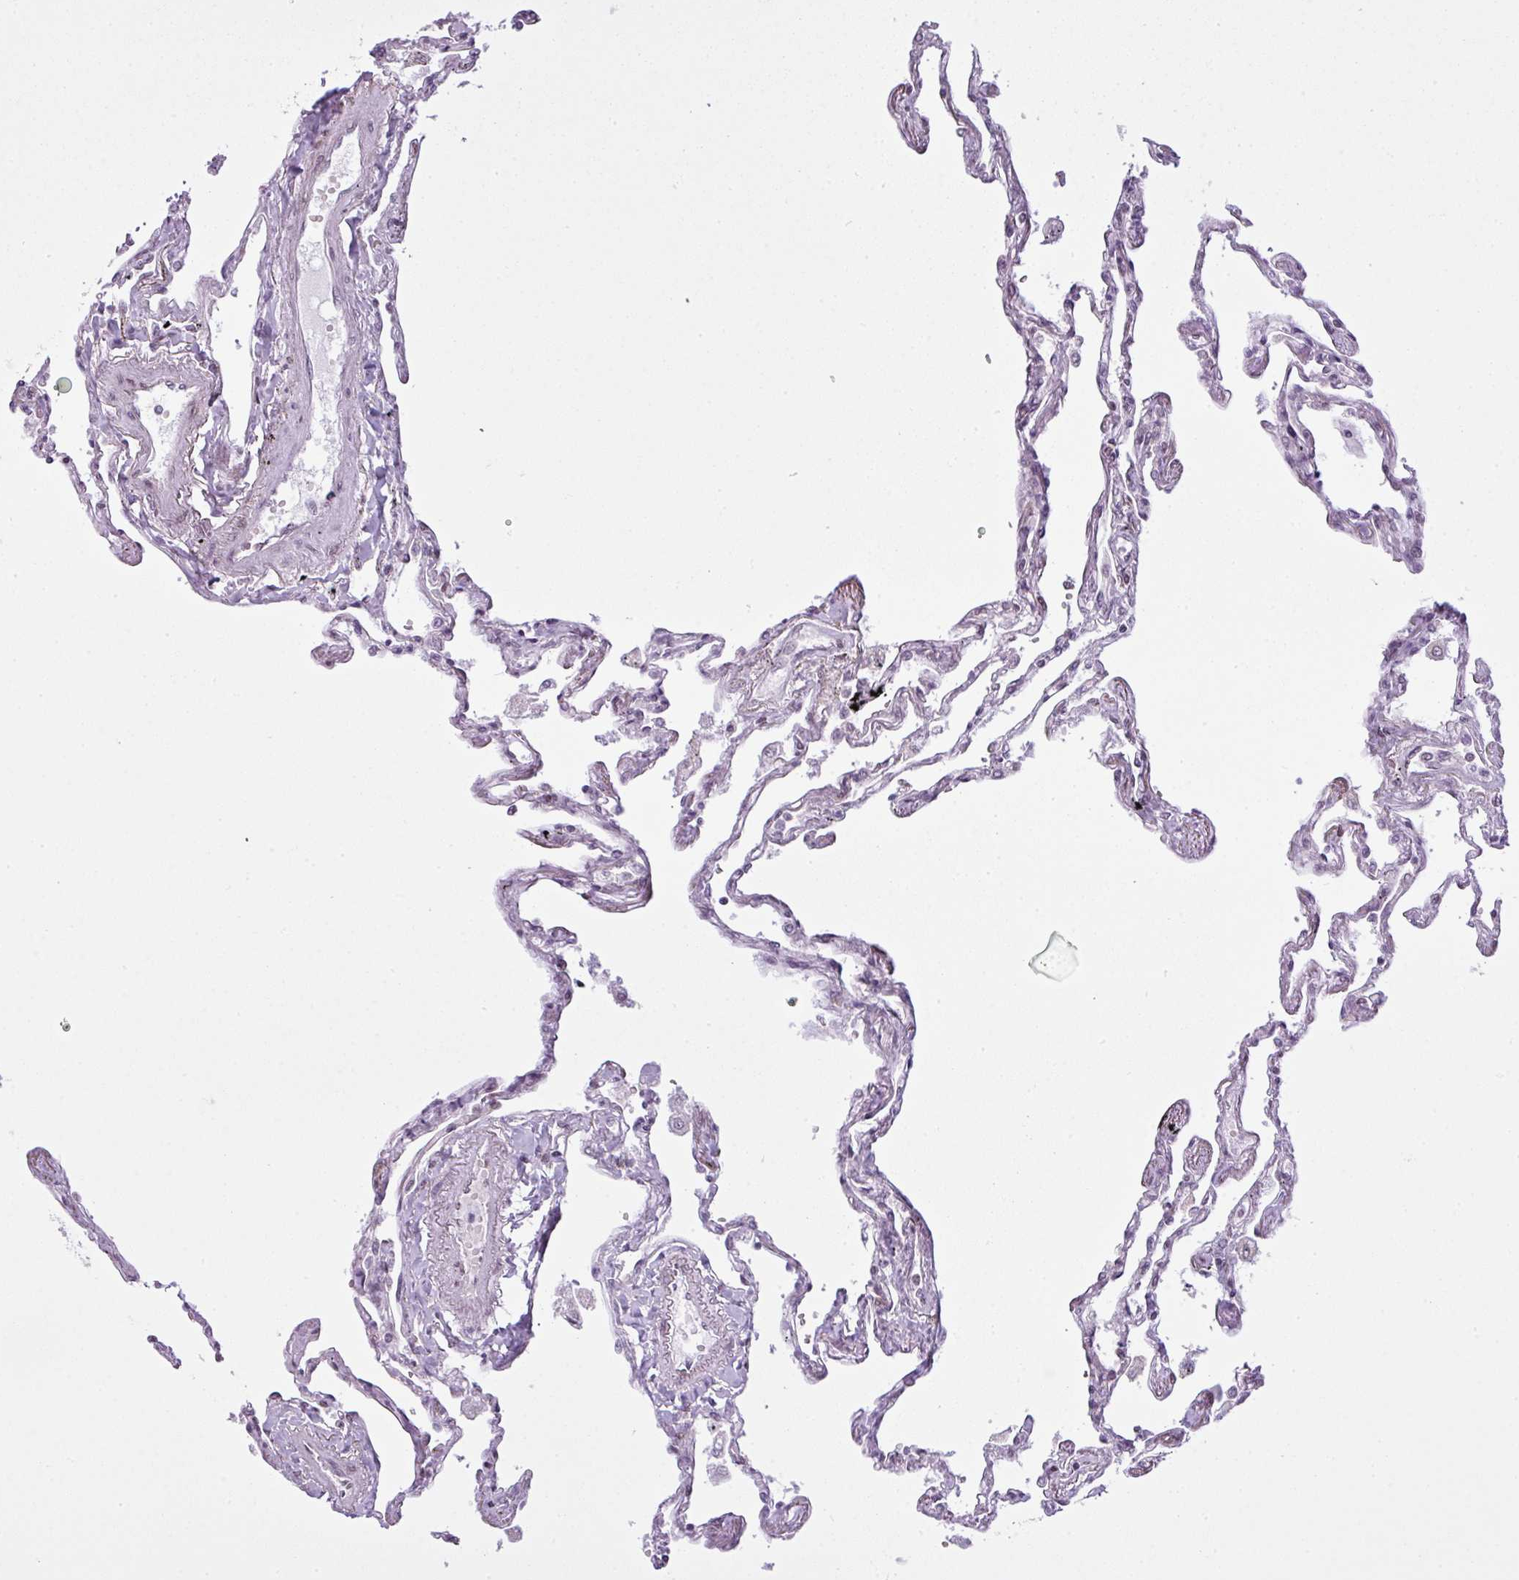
{"staining": {"intensity": "strong", "quantity": "25%-75%", "location": "nuclear"}, "tissue": "lung", "cell_type": "Alveolar cells", "image_type": "normal", "snomed": [{"axis": "morphology", "description": "Normal tissue, NOS"}, {"axis": "topography", "description": "Lung"}], "caption": "Strong nuclear protein expression is seen in approximately 25%-75% of alveolar cells in lung. (DAB (3,3'-diaminobenzidine) IHC, brown staining for protein, blue staining for nuclei).", "gene": "ARL6IP4", "patient": {"sex": "female", "age": 67}}